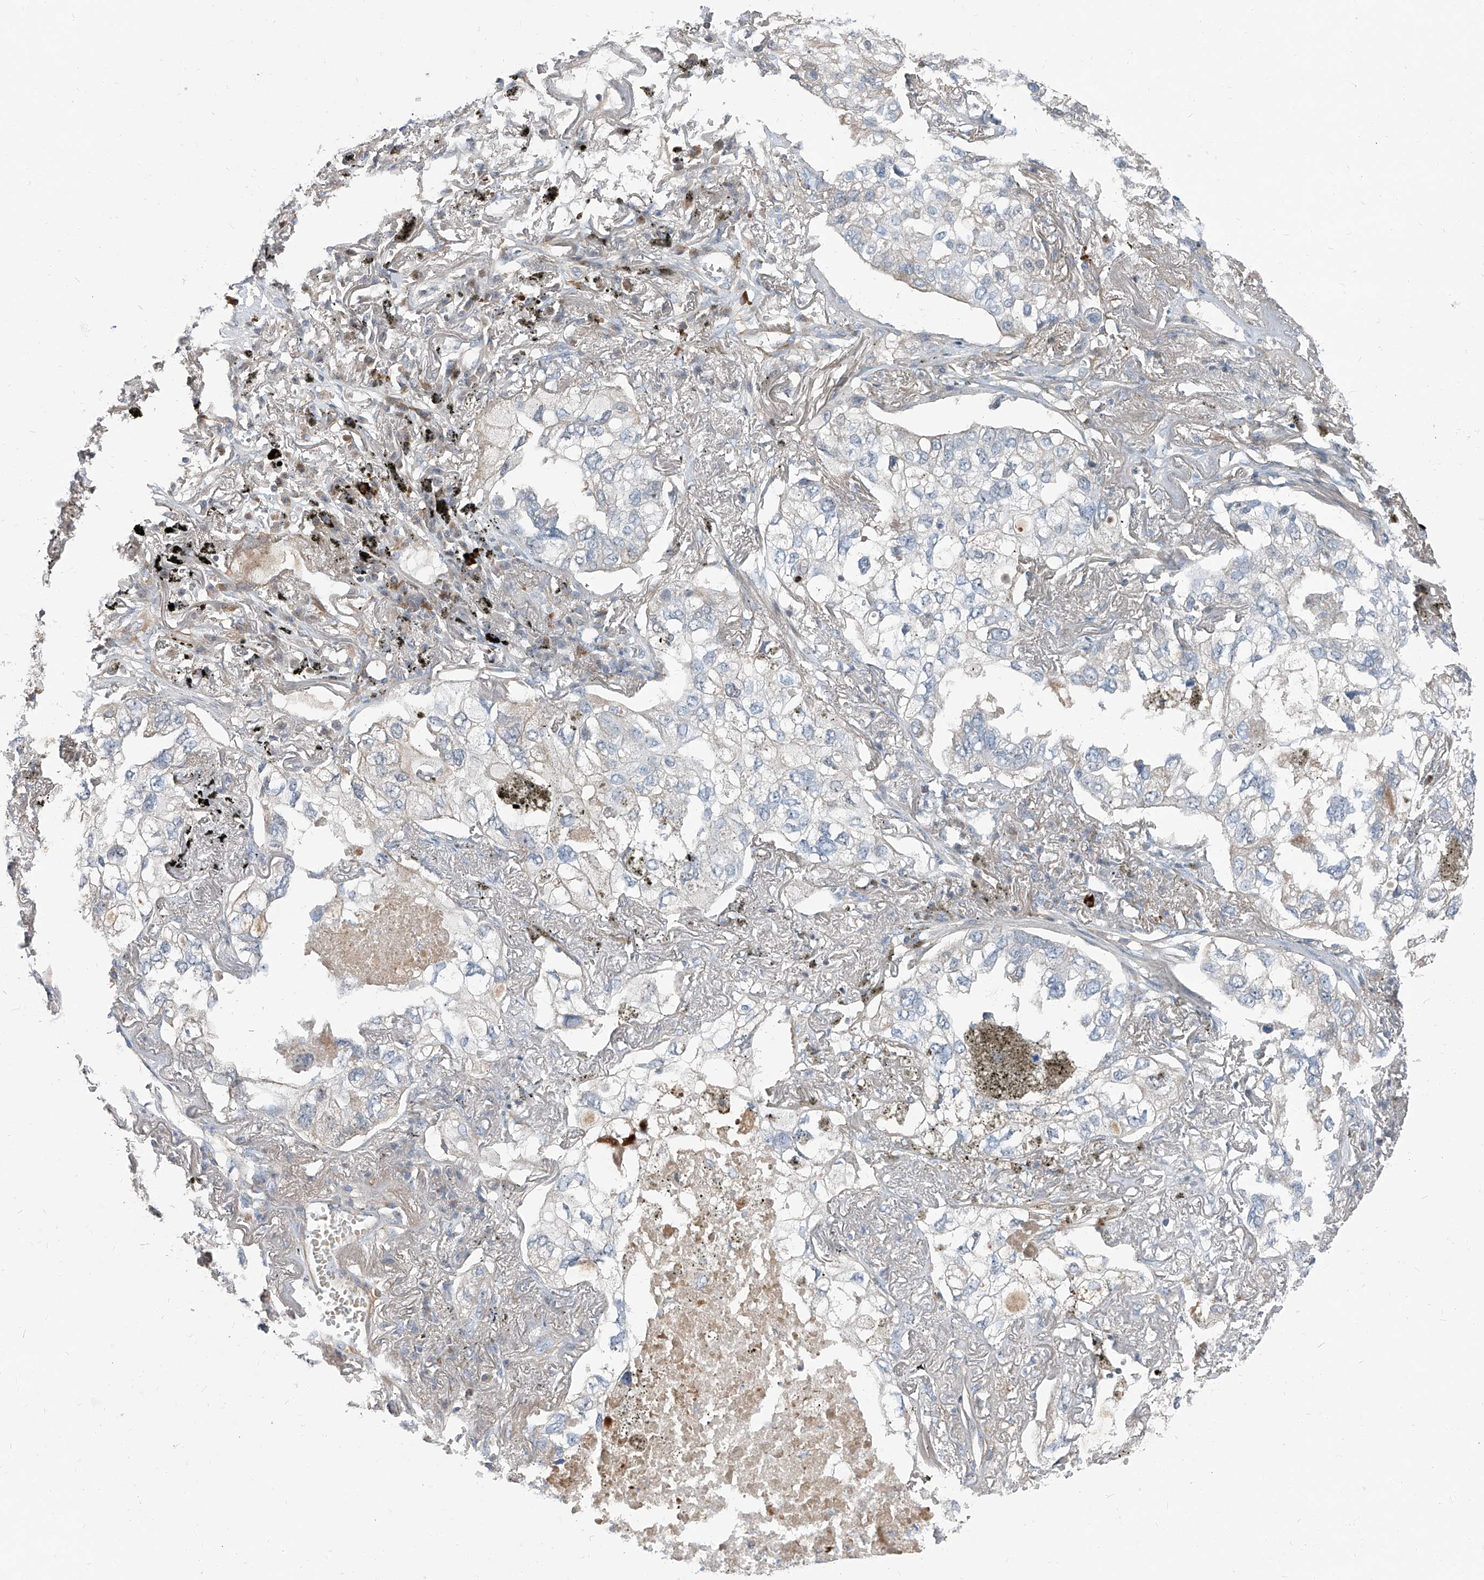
{"staining": {"intensity": "negative", "quantity": "none", "location": "none"}, "tissue": "lung cancer", "cell_type": "Tumor cells", "image_type": "cancer", "snomed": [{"axis": "morphology", "description": "Adenocarcinoma, NOS"}, {"axis": "topography", "description": "Lung"}], "caption": "Micrograph shows no protein positivity in tumor cells of adenocarcinoma (lung) tissue.", "gene": "HOXA3", "patient": {"sex": "male", "age": 65}}